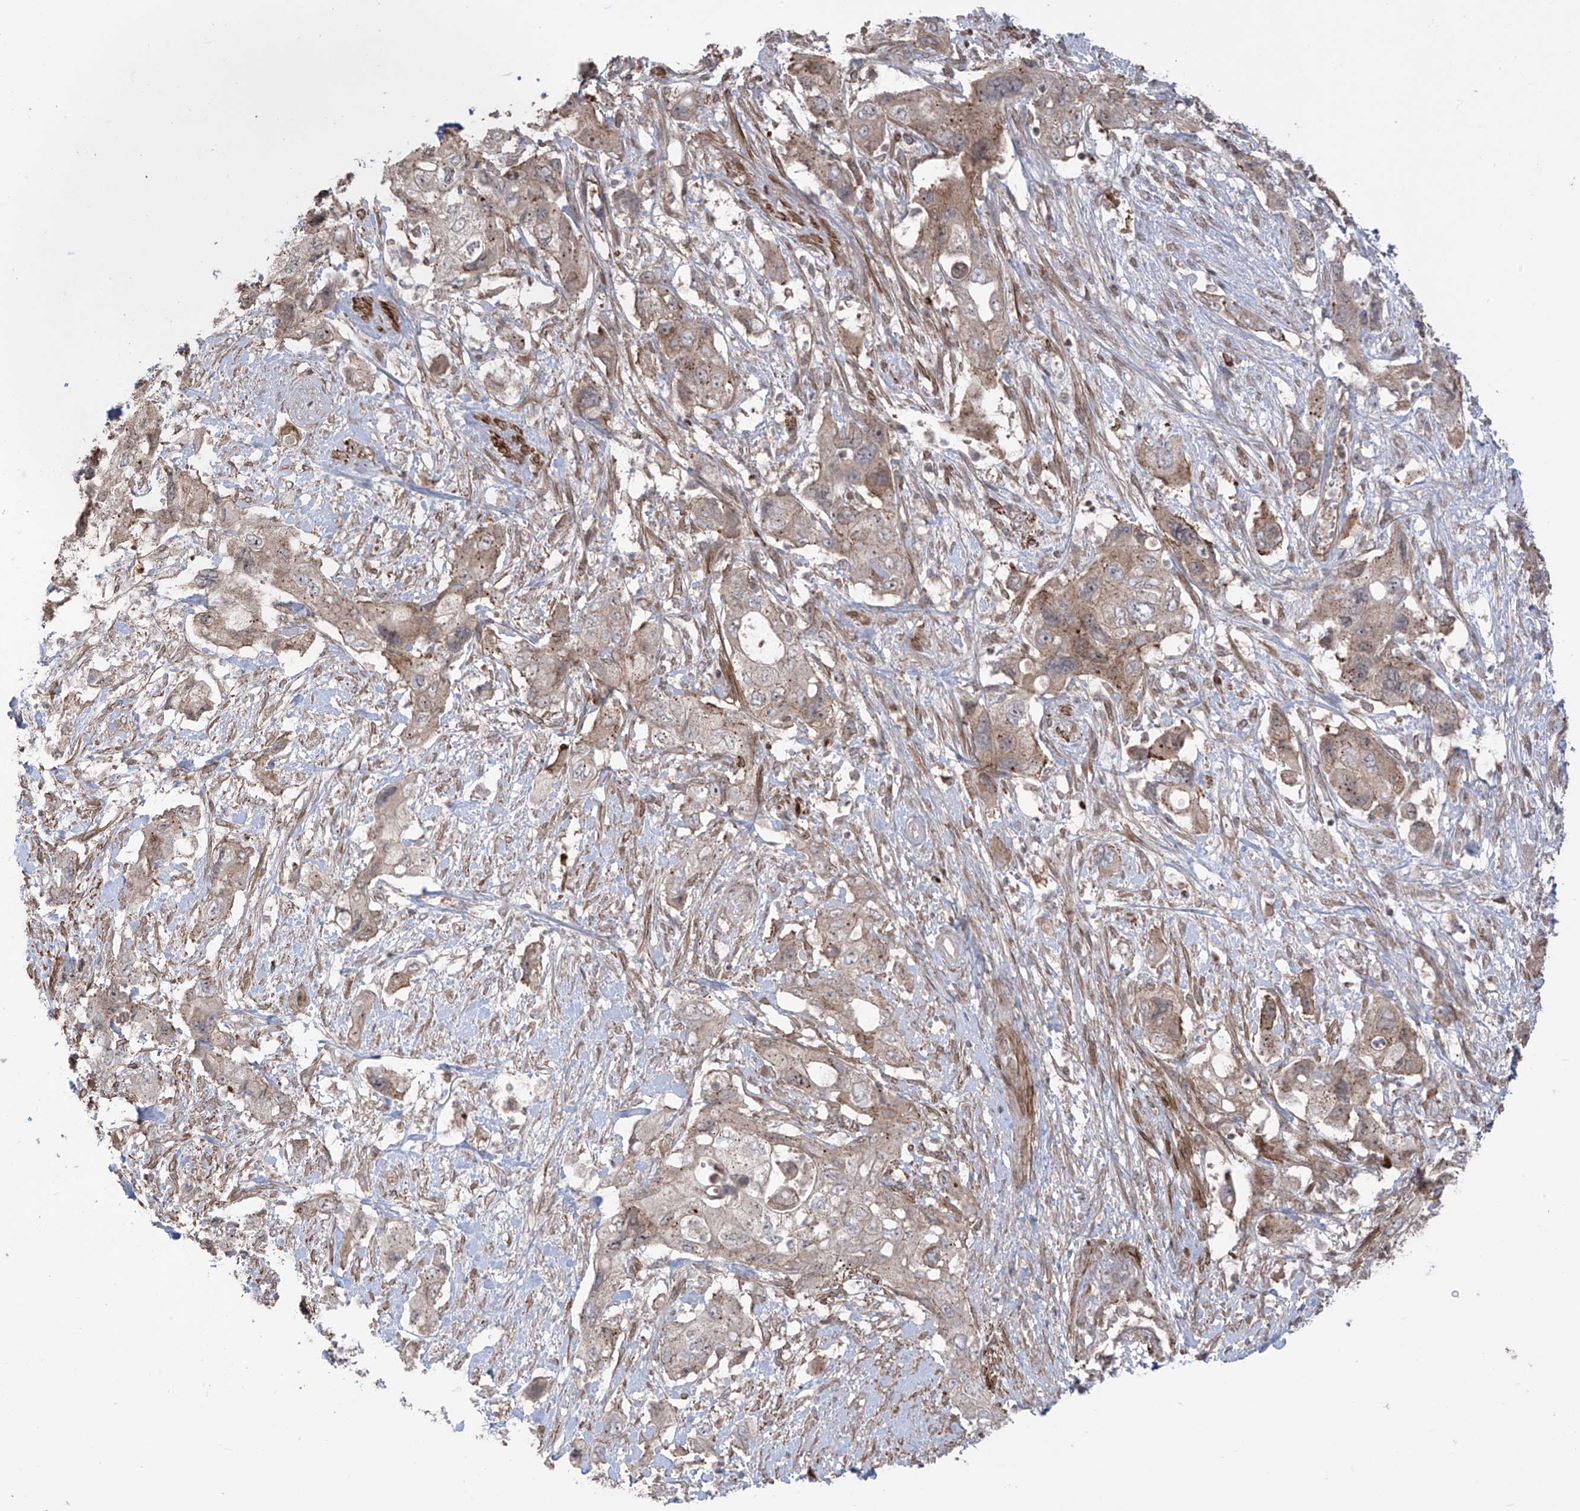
{"staining": {"intensity": "moderate", "quantity": "25%-75%", "location": "cytoplasmic/membranous"}, "tissue": "pancreatic cancer", "cell_type": "Tumor cells", "image_type": "cancer", "snomed": [{"axis": "morphology", "description": "Adenocarcinoma, NOS"}, {"axis": "topography", "description": "Pancreas"}], "caption": "Immunohistochemistry histopathology image of pancreatic cancer stained for a protein (brown), which exhibits medium levels of moderate cytoplasmic/membranous positivity in approximately 25%-75% of tumor cells.", "gene": "LRRC74A", "patient": {"sex": "female", "age": 73}}